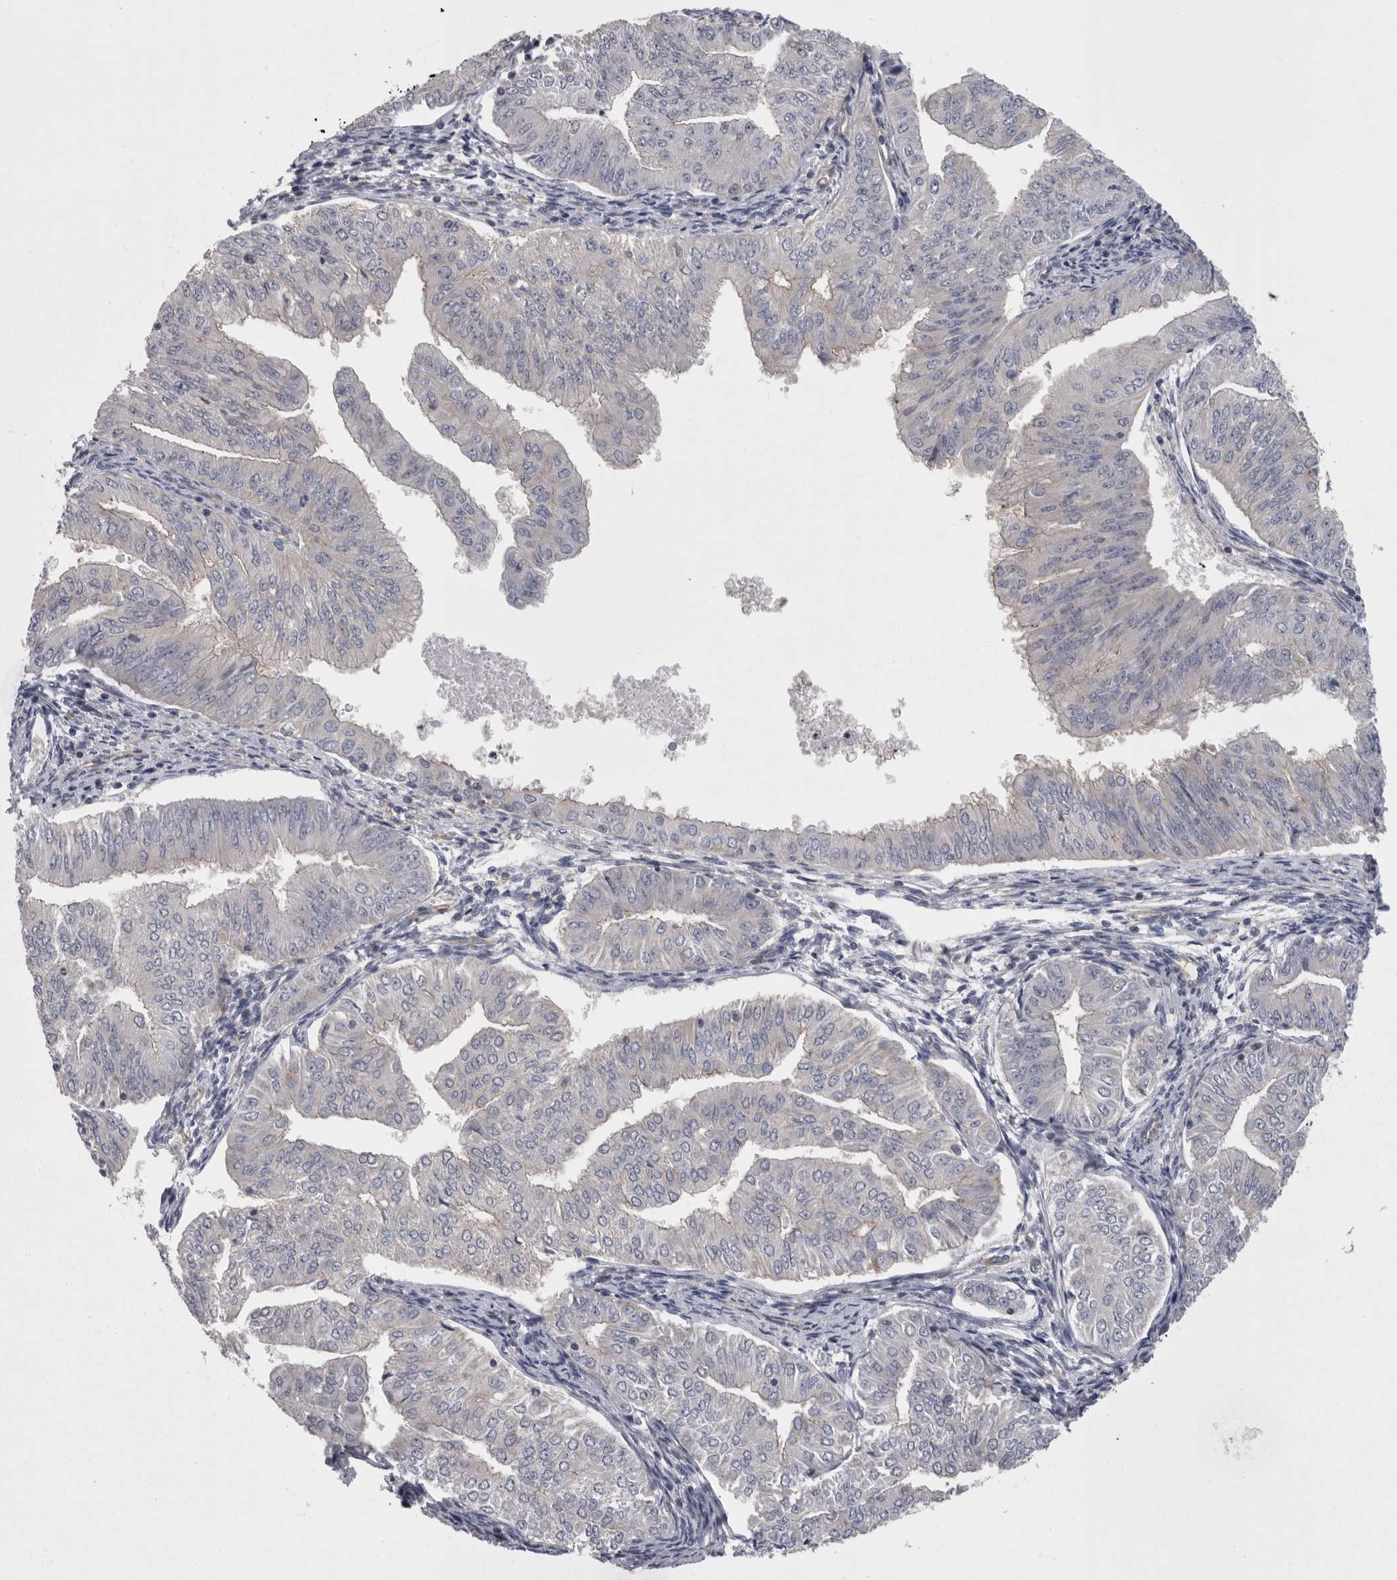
{"staining": {"intensity": "negative", "quantity": "none", "location": "none"}, "tissue": "endometrial cancer", "cell_type": "Tumor cells", "image_type": "cancer", "snomed": [{"axis": "morphology", "description": "Normal tissue, NOS"}, {"axis": "morphology", "description": "Adenocarcinoma, NOS"}, {"axis": "topography", "description": "Endometrium"}], "caption": "IHC photomicrograph of neoplastic tissue: endometrial adenocarcinoma stained with DAB (3,3'-diaminobenzidine) reveals no significant protein staining in tumor cells.", "gene": "LYZL6", "patient": {"sex": "female", "age": 53}}